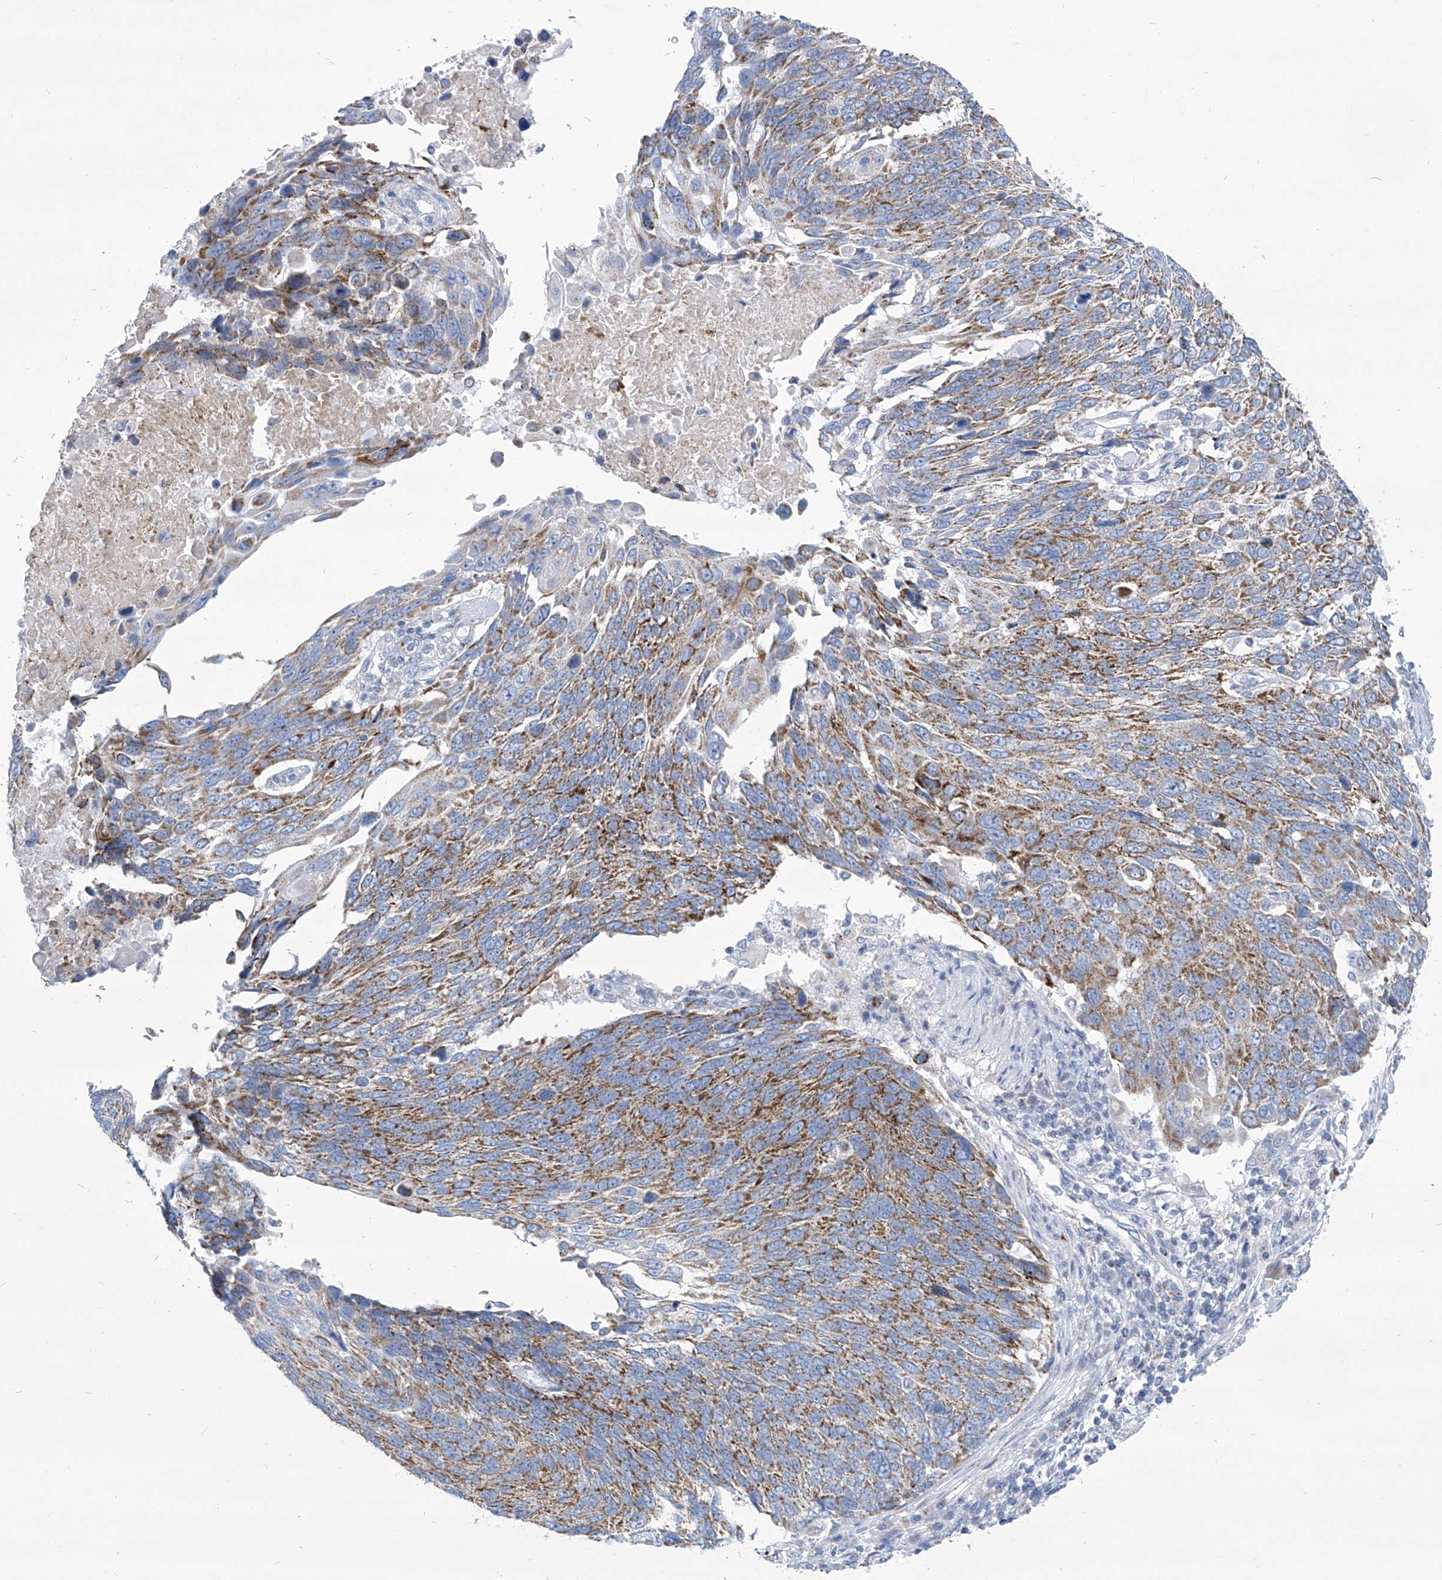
{"staining": {"intensity": "moderate", "quantity": "25%-75%", "location": "cytoplasmic/membranous"}, "tissue": "lung cancer", "cell_type": "Tumor cells", "image_type": "cancer", "snomed": [{"axis": "morphology", "description": "Squamous cell carcinoma, NOS"}, {"axis": "topography", "description": "Lung"}], "caption": "Immunohistochemistry histopathology image of neoplastic tissue: lung cancer stained using immunohistochemistry demonstrates medium levels of moderate protein expression localized specifically in the cytoplasmic/membranous of tumor cells, appearing as a cytoplasmic/membranous brown color.", "gene": "COQ3", "patient": {"sex": "male", "age": 66}}